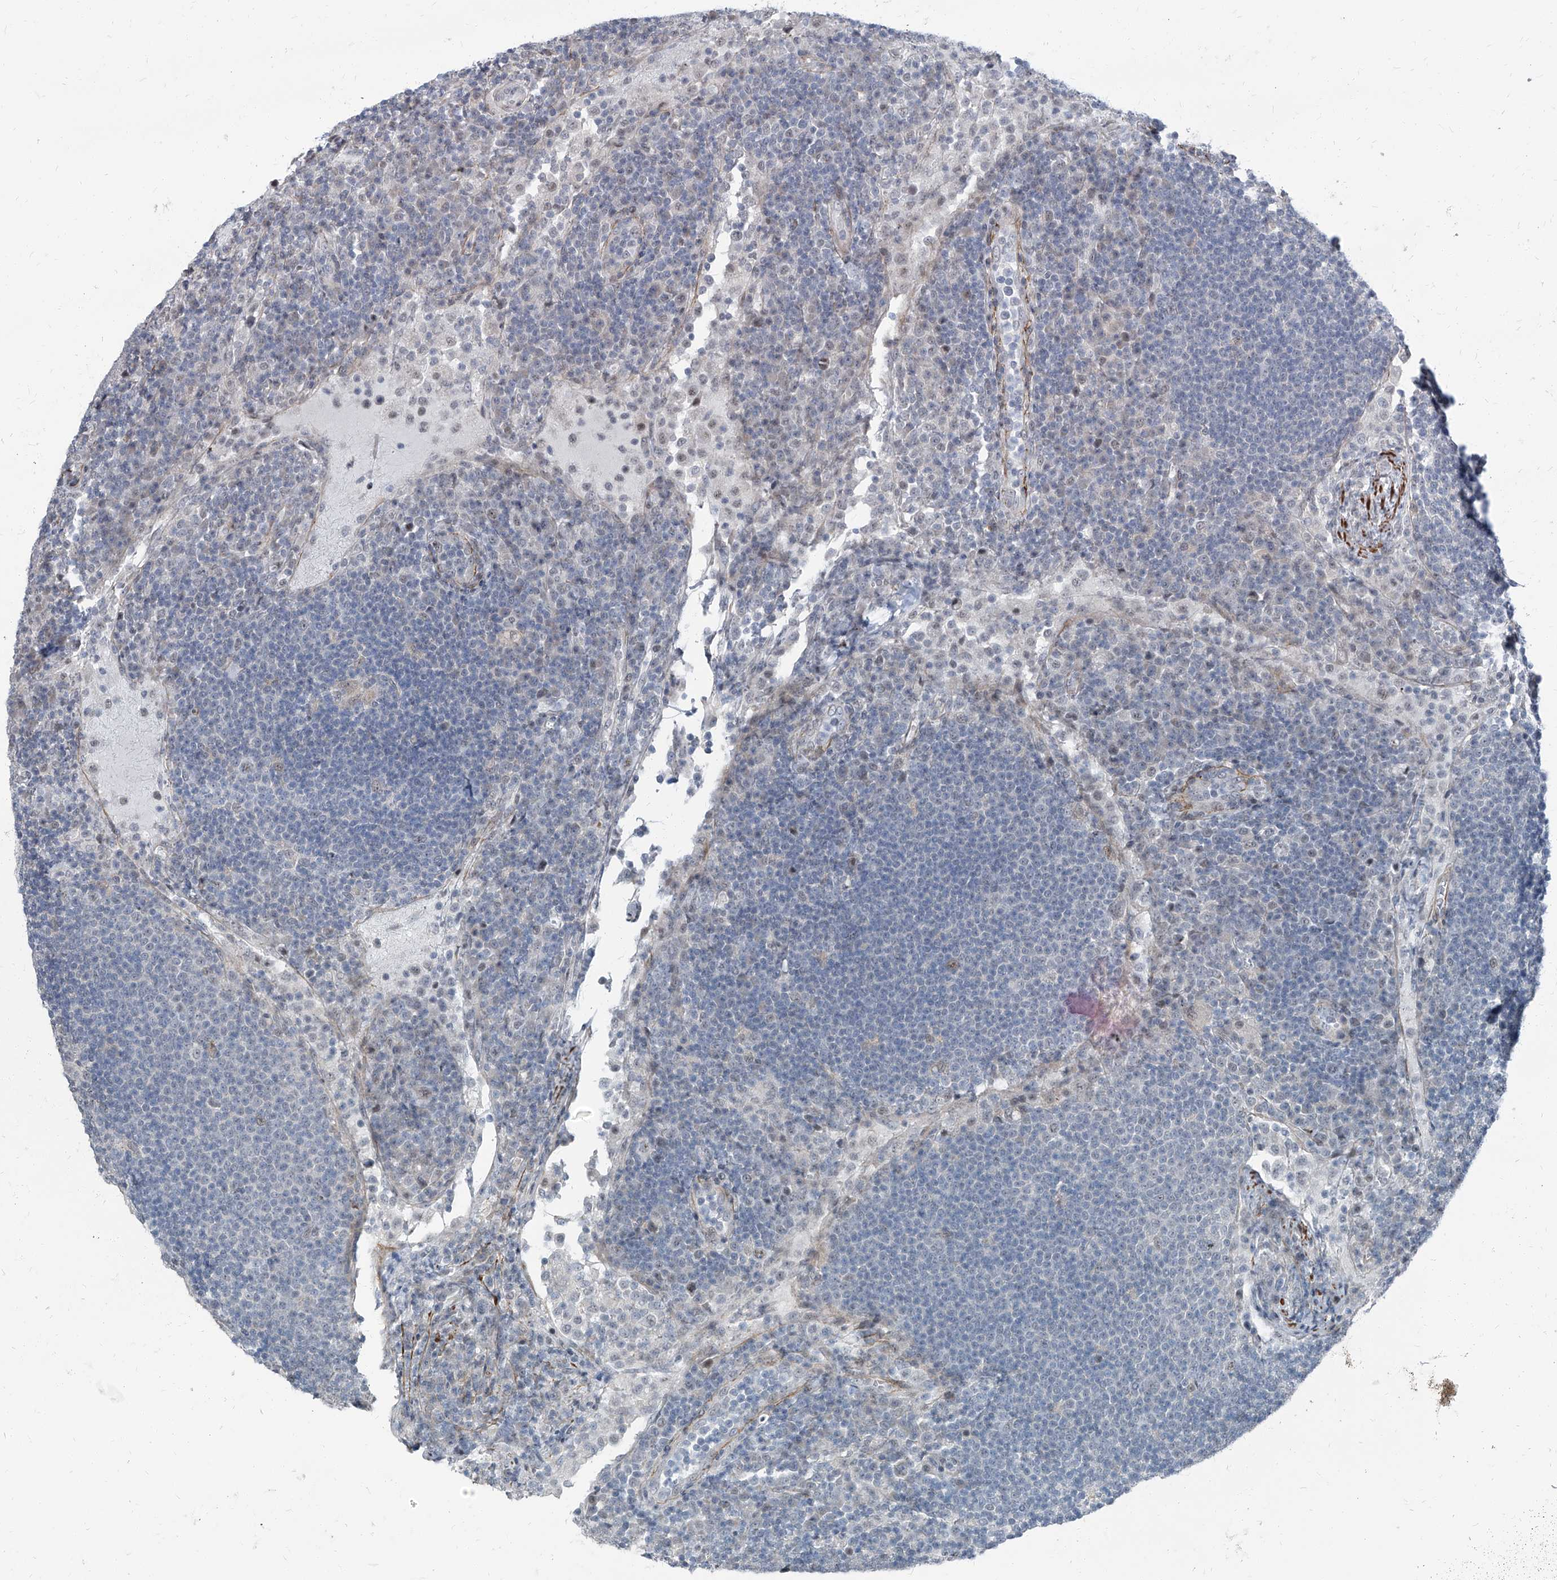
{"staining": {"intensity": "negative", "quantity": "none", "location": "none"}, "tissue": "lymph node", "cell_type": "Non-germinal center cells", "image_type": "normal", "snomed": [{"axis": "morphology", "description": "Normal tissue, NOS"}, {"axis": "topography", "description": "Lymph node"}], "caption": "Immunohistochemistry (IHC) image of benign lymph node stained for a protein (brown), which shows no staining in non-germinal center cells.", "gene": "TXLNB", "patient": {"sex": "female", "age": 53}}